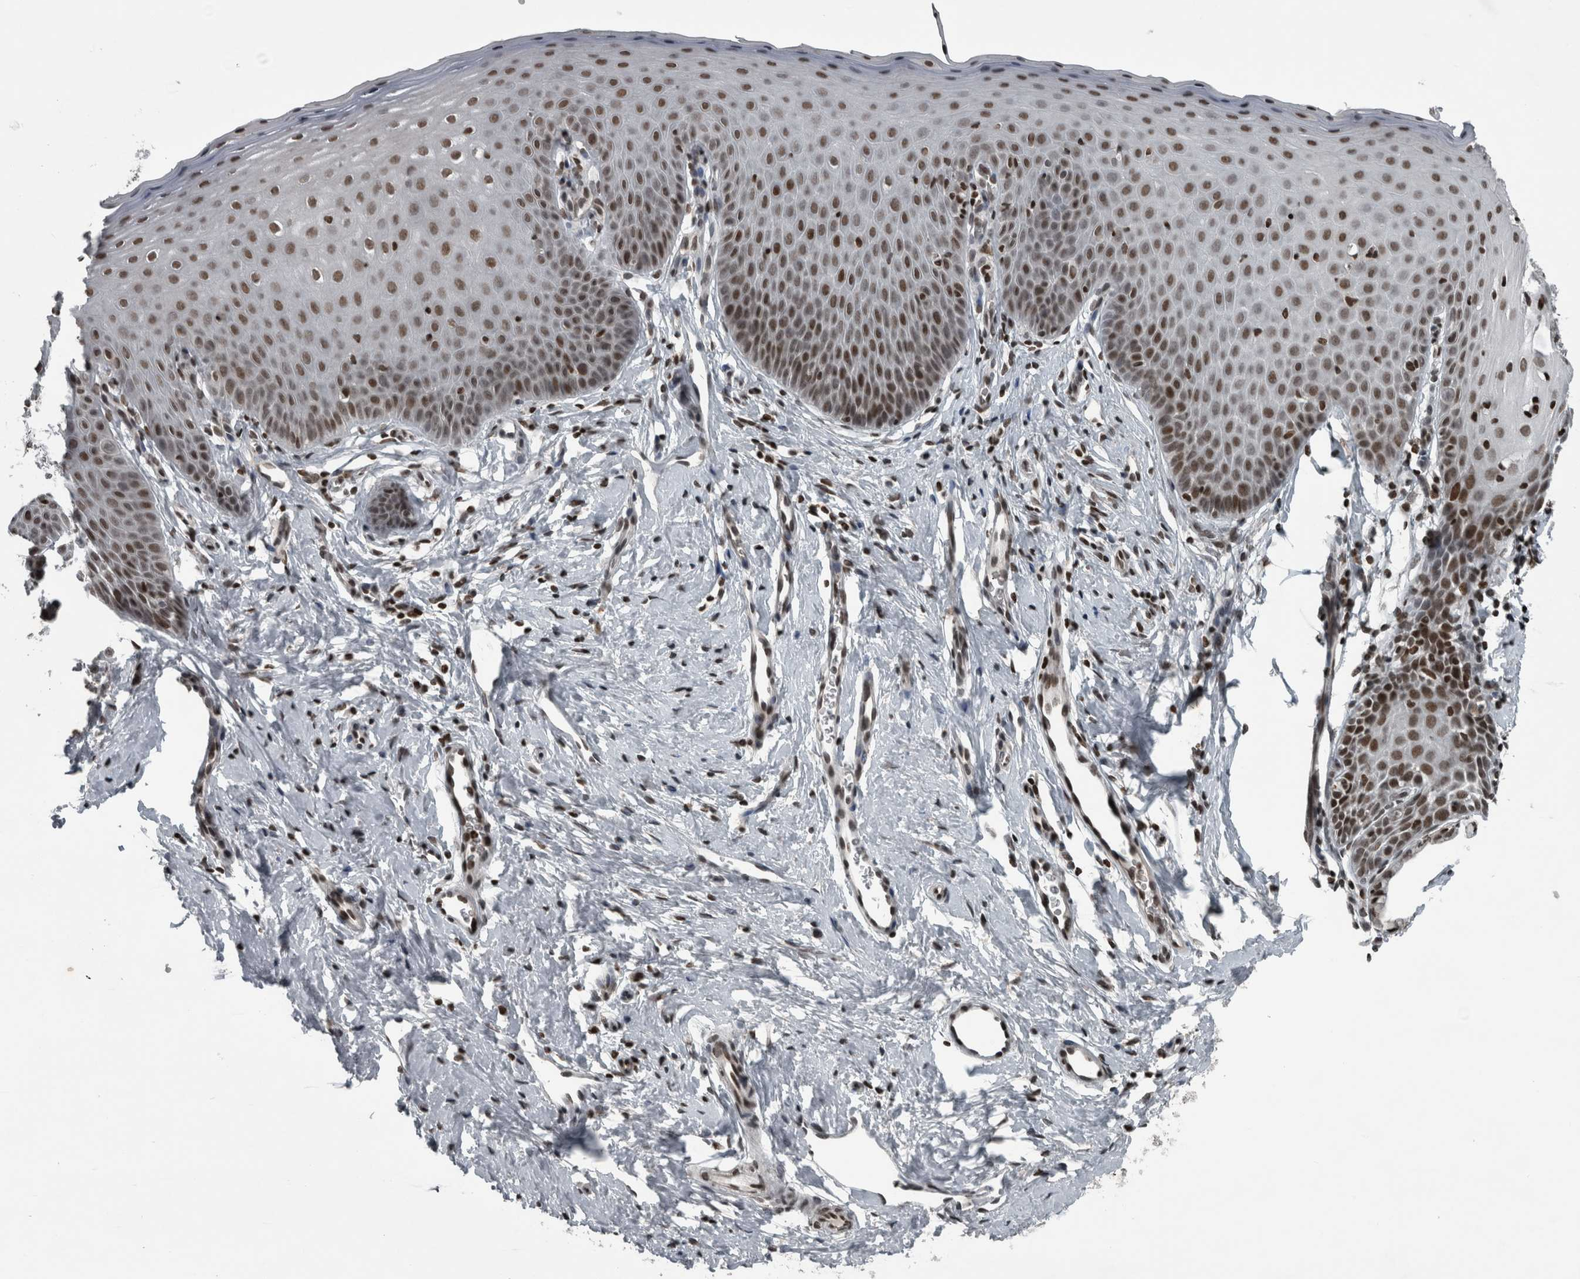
{"staining": {"intensity": "strong", "quantity": ">75%", "location": "nuclear"}, "tissue": "cervix", "cell_type": "Glandular cells", "image_type": "normal", "snomed": [{"axis": "morphology", "description": "Normal tissue, NOS"}, {"axis": "topography", "description": "Cervix"}], "caption": "A high amount of strong nuclear expression is appreciated in about >75% of glandular cells in normal cervix. (IHC, brightfield microscopy, high magnification).", "gene": "UNC50", "patient": {"sex": "female", "age": 36}}